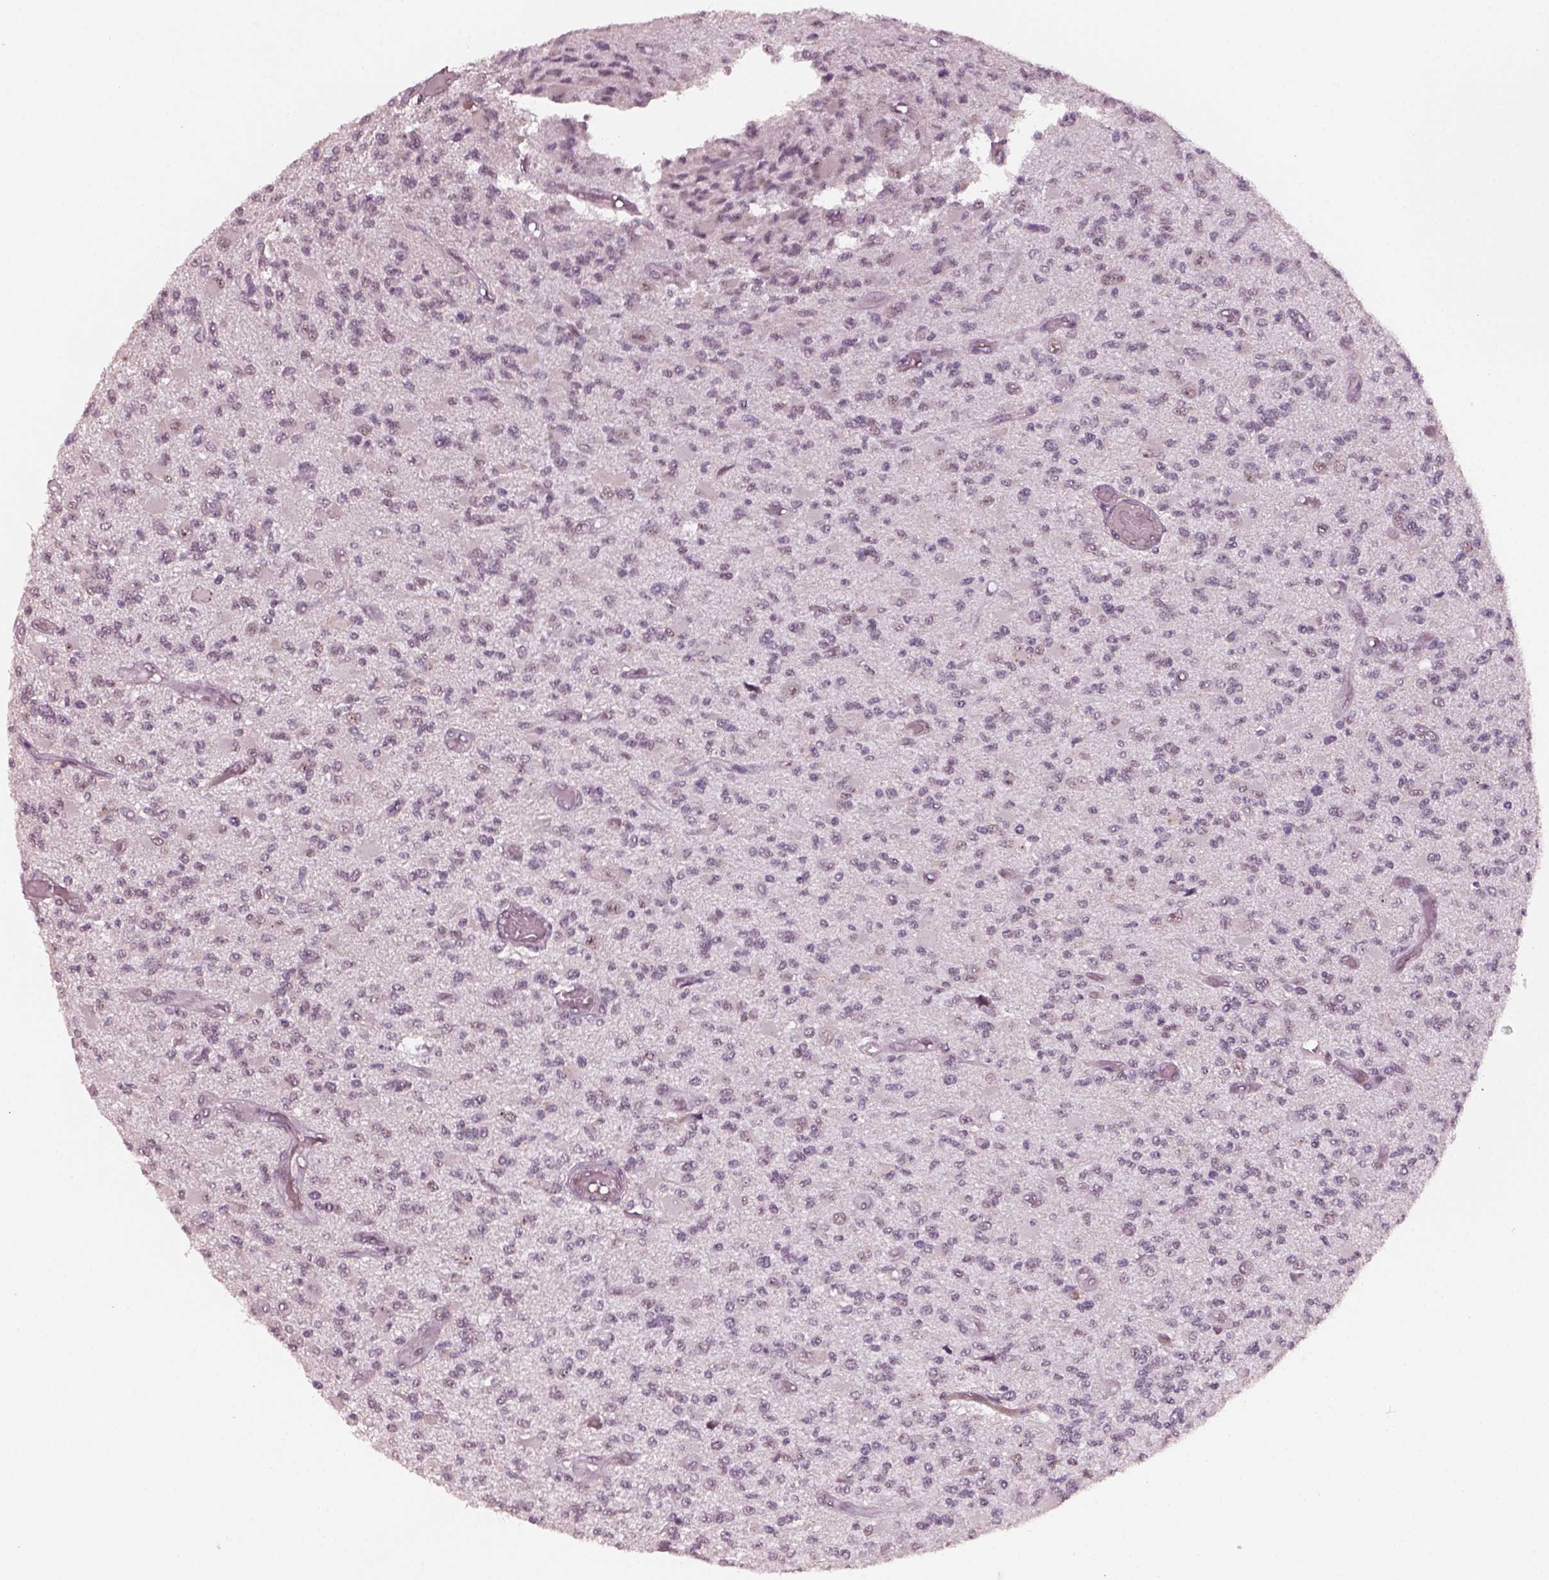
{"staining": {"intensity": "negative", "quantity": "none", "location": "none"}, "tissue": "glioma", "cell_type": "Tumor cells", "image_type": "cancer", "snomed": [{"axis": "morphology", "description": "Glioma, malignant, High grade"}, {"axis": "topography", "description": "Brain"}], "caption": "Protein analysis of high-grade glioma (malignant) demonstrates no significant staining in tumor cells. Nuclei are stained in blue.", "gene": "NAT8", "patient": {"sex": "female", "age": 63}}